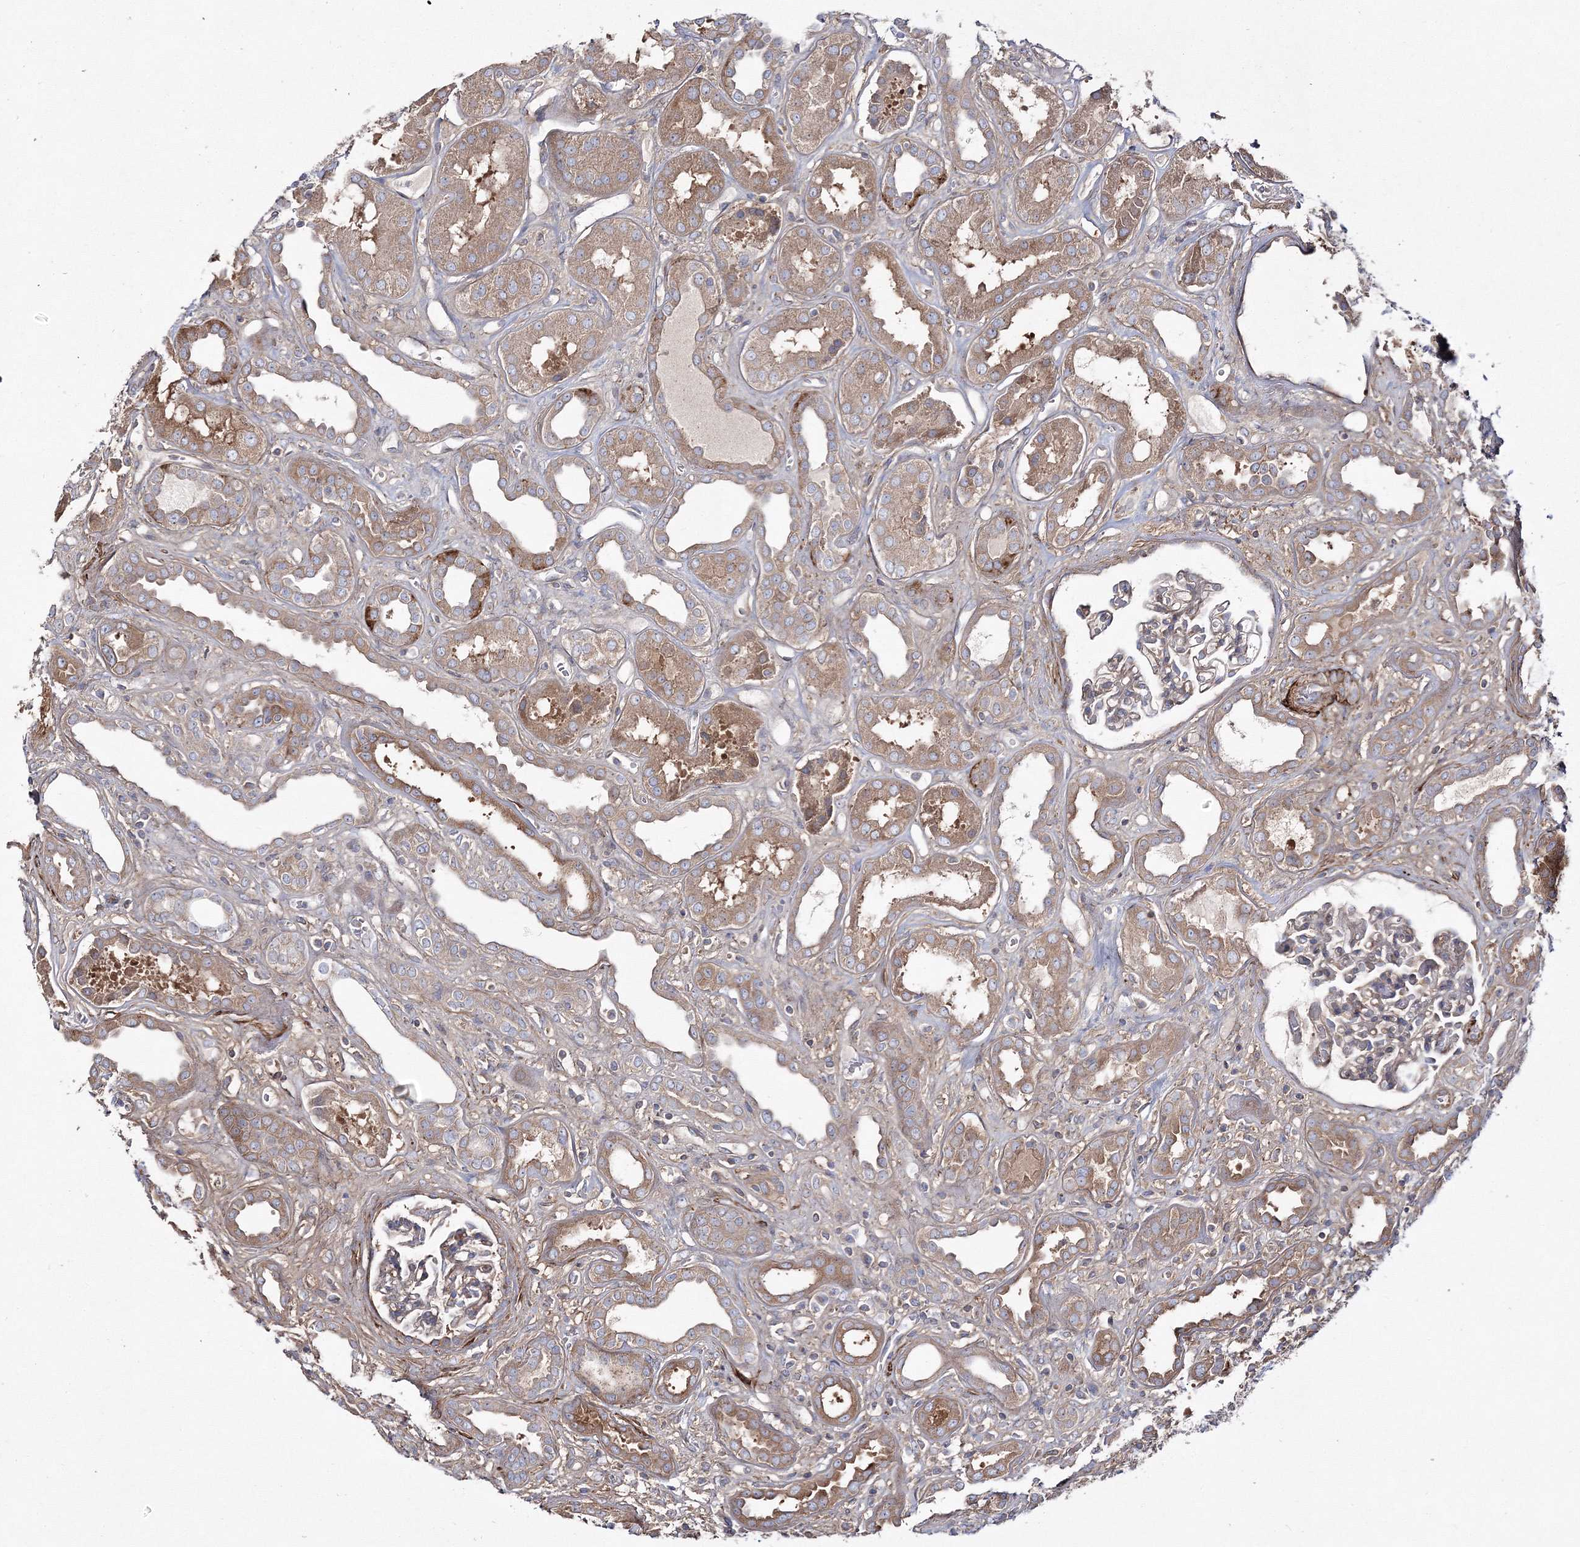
{"staining": {"intensity": "moderate", "quantity": "<25%", "location": "cytoplasmic/membranous"}, "tissue": "kidney", "cell_type": "Cells in glomeruli", "image_type": "normal", "snomed": [{"axis": "morphology", "description": "Normal tissue, NOS"}, {"axis": "topography", "description": "Kidney"}], "caption": "Moderate cytoplasmic/membranous protein staining is present in about <25% of cells in glomeruli in kidney. (DAB (3,3'-diaminobenzidine) IHC, brown staining for protein, blue staining for nuclei).", "gene": "ZSWIM6", "patient": {"sex": "male", "age": 59}}